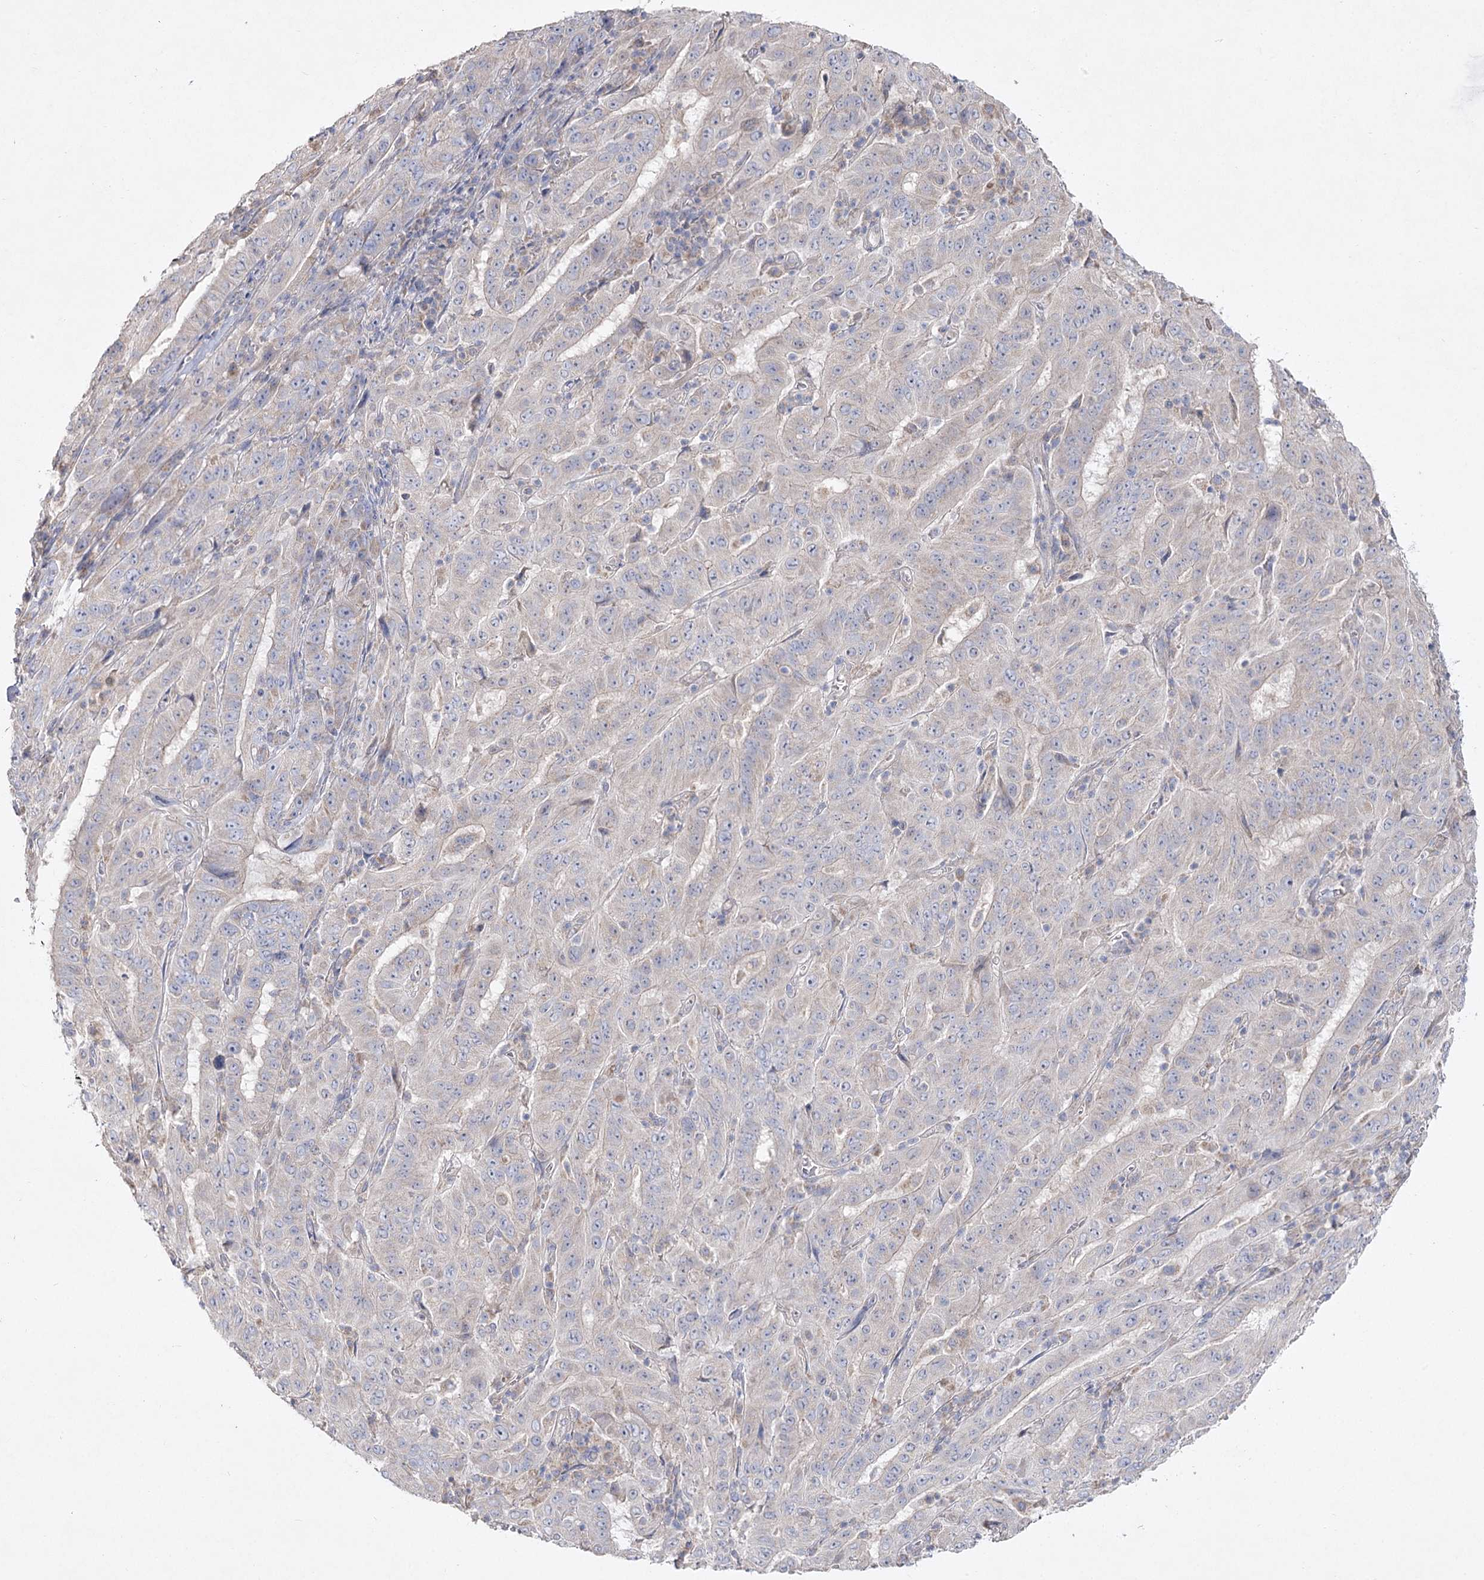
{"staining": {"intensity": "weak", "quantity": "<25%", "location": "cytoplasmic/membranous"}, "tissue": "pancreatic cancer", "cell_type": "Tumor cells", "image_type": "cancer", "snomed": [{"axis": "morphology", "description": "Adenocarcinoma, NOS"}, {"axis": "topography", "description": "Pancreas"}], "caption": "Tumor cells show no significant protein staining in pancreatic cancer (adenocarcinoma).", "gene": "TMEM187", "patient": {"sex": "male", "age": 63}}